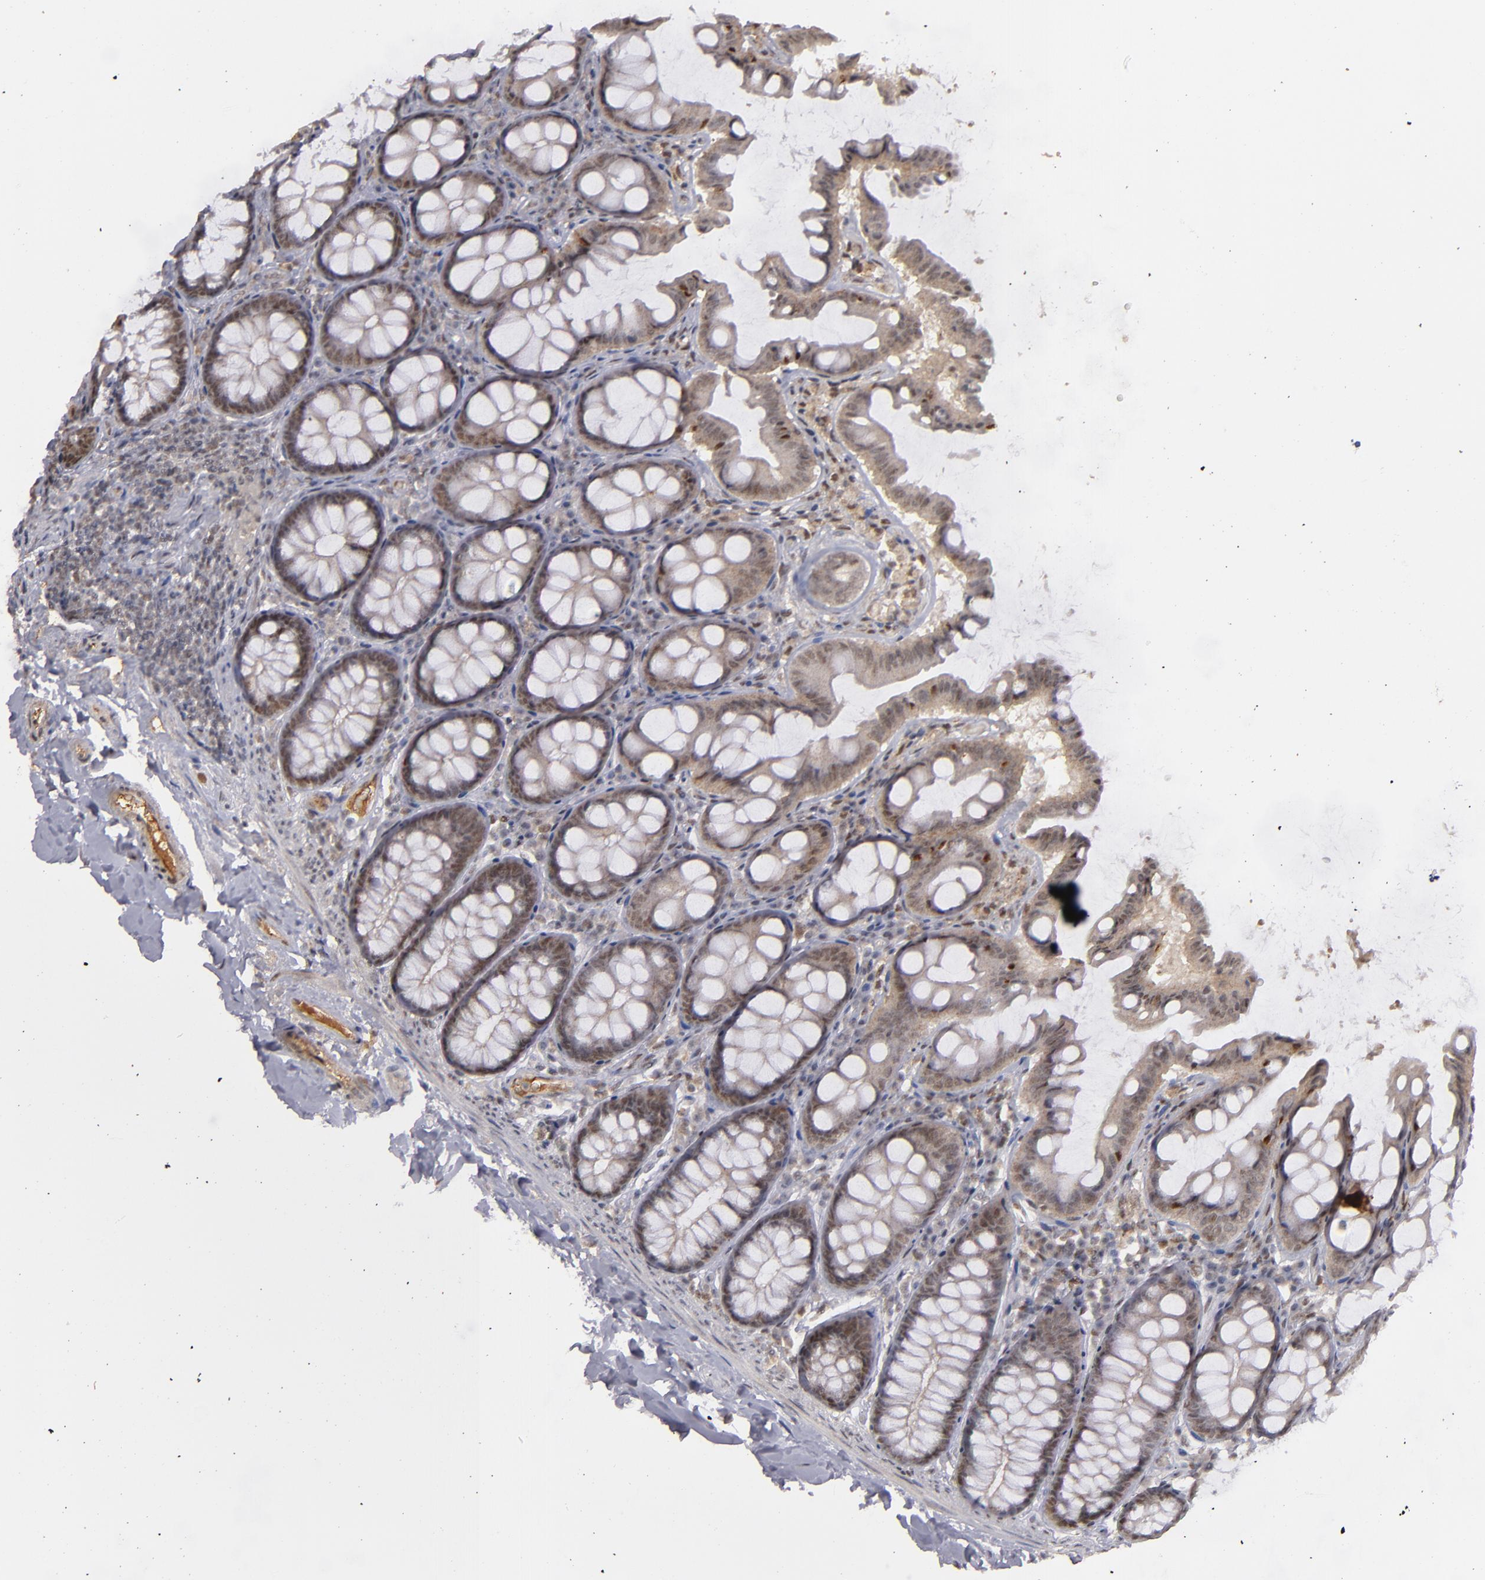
{"staining": {"intensity": "moderate", "quantity": ">75%", "location": "nuclear"}, "tissue": "colon", "cell_type": "Endothelial cells", "image_type": "normal", "snomed": [{"axis": "morphology", "description": "Normal tissue, NOS"}, {"axis": "topography", "description": "Colon"}], "caption": "Immunohistochemistry image of benign colon: human colon stained using immunohistochemistry demonstrates medium levels of moderate protein expression localized specifically in the nuclear of endothelial cells, appearing as a nuclear brown color.", "gene": "ZNF234", "patient": {"sex": "female", "age": 61}}